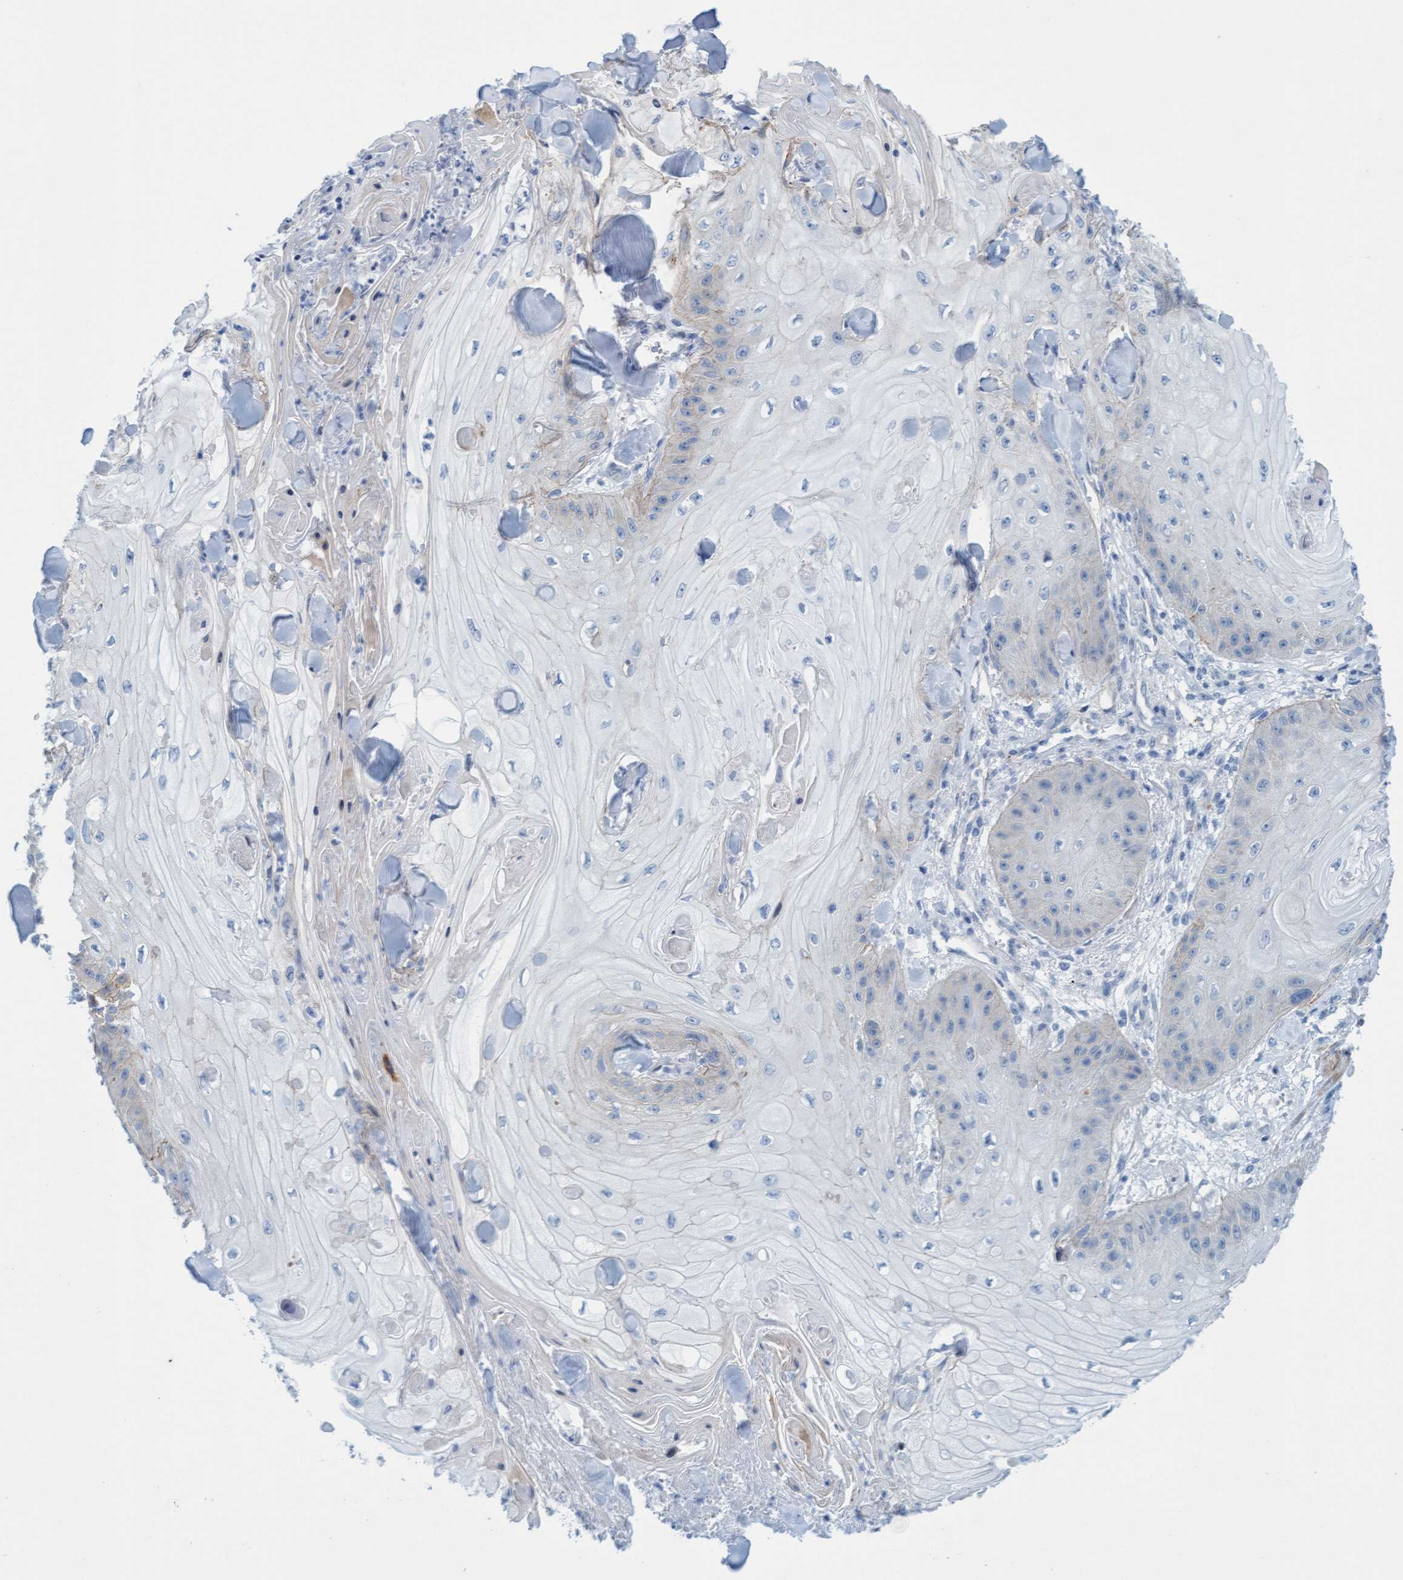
{"staining": {"intensity": "negative", "quantity": "none", "location": "none"}, "tissue": "skin cancer", "cell_type": "Tumor cells", "image_type": "cancer", "snomed": [{"axis": "morphology", "description": "Squamous cell carcinoma, NOS"}, {"axis": "topography", "description": "Skin"}], "caption": "An IHC photomicrograph of squamous cell carcinoma (skin) is shown. There is no staining in tumor cells of squamous cell carcinoma (skin). (DAB IHC visualized using brightfield microscopy, high magnification).", "gene": "MTFR1", "patient": {"sex": "male", "age": 74}}